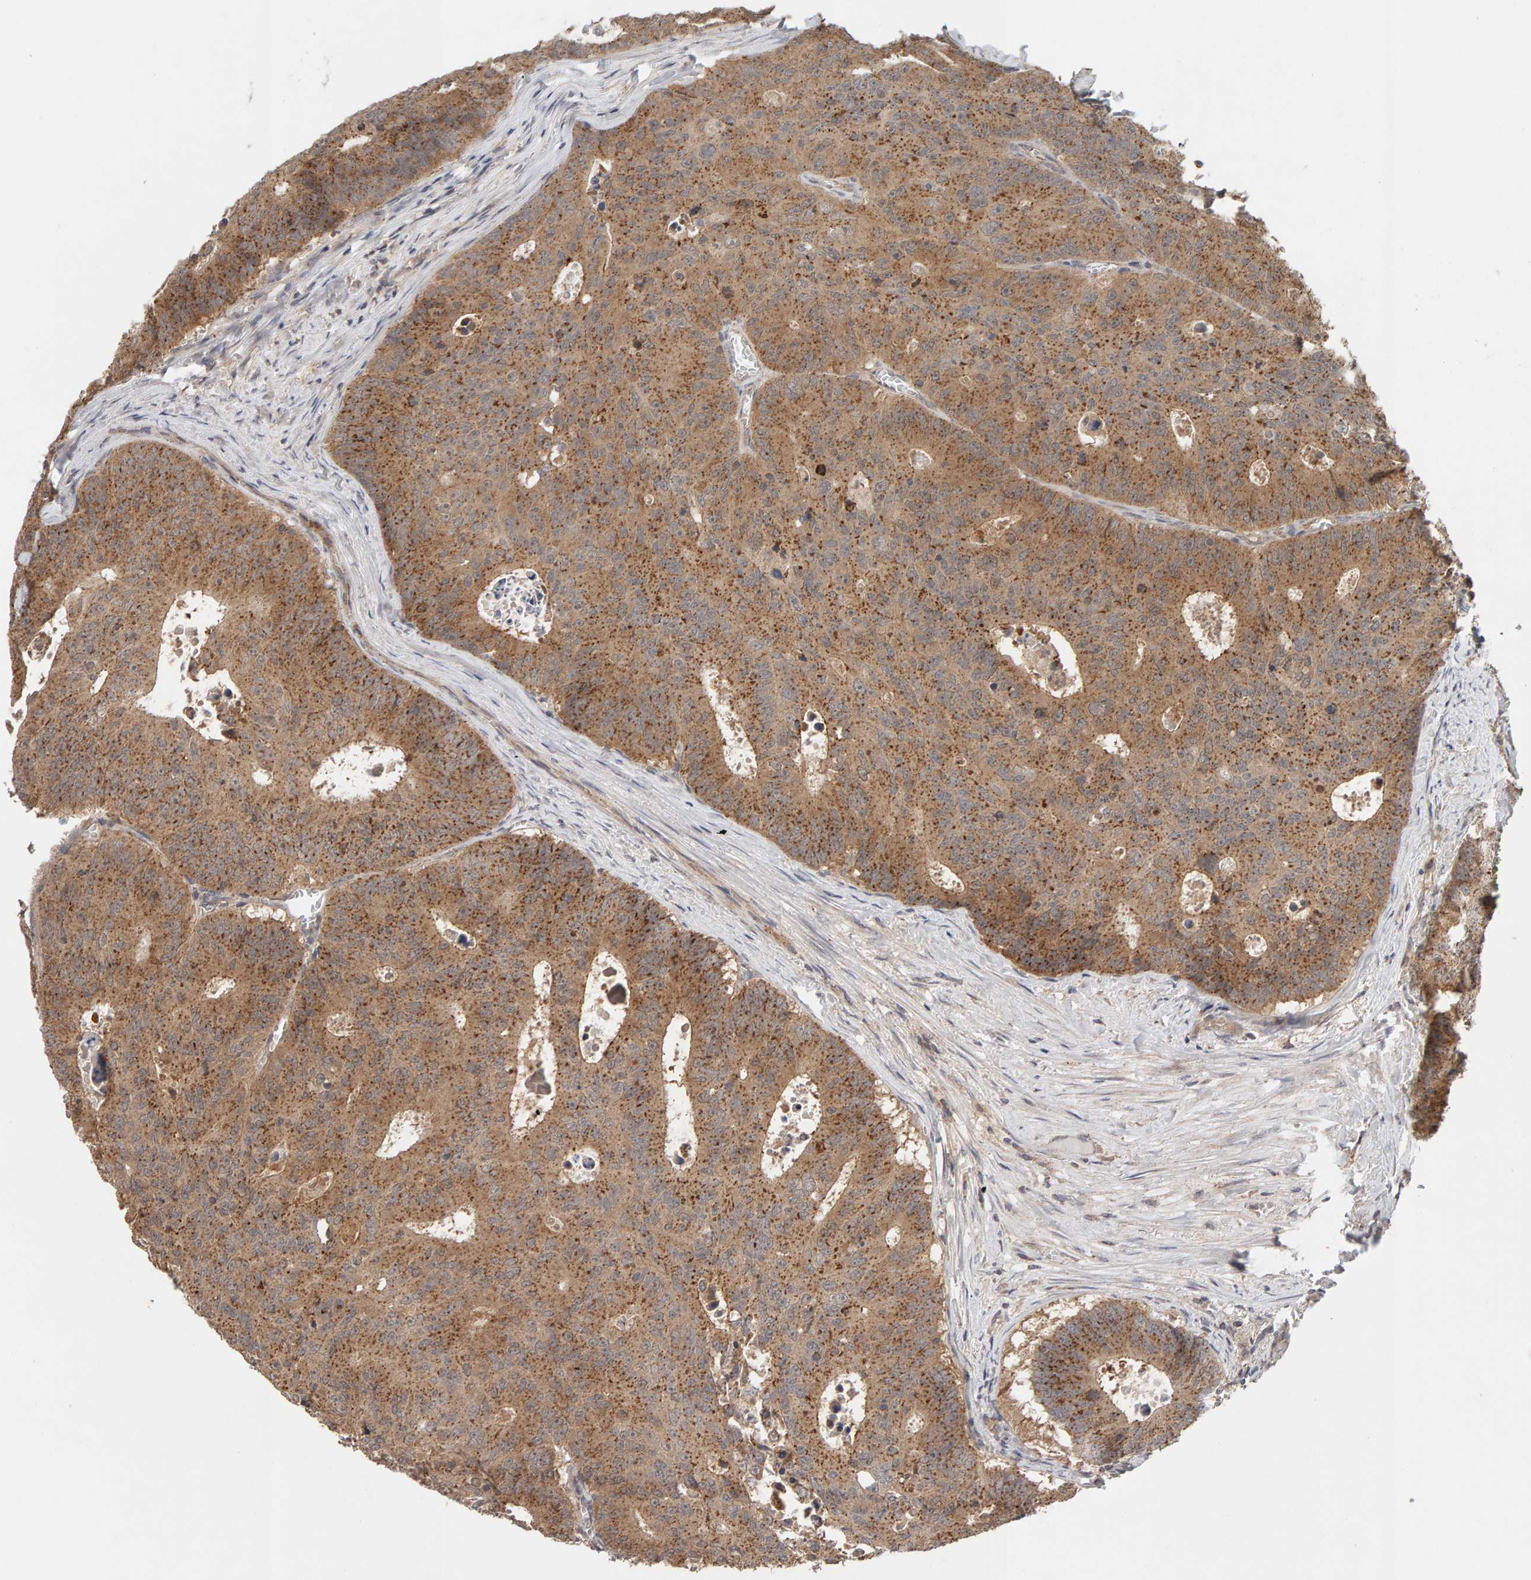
{"staining": {"intensity": "moderate", "quantity": ">75%", "location": "cytoplasmic/membranous"}, "tissue": "colorectal cancer", "cell_type": "Tumor cells", "image_type": "cancer", "snomed": [{"axis": "morphology", "description": "Adenocarcinoma, NOS"}, {"axis": "topography", "description": "Colon"}], "caption": "The image exhibits immunohistochemical staining of adenocarcinoma (colorectal). There is moderate cytoplasmic/membranous staining is seen in approximately >75% of tumor cells. (DAB IHC, brown staining for protein, blue staining for nuclei).", "gene": "DNAJC7", "patient": {"sex": "male", "age": 87}}